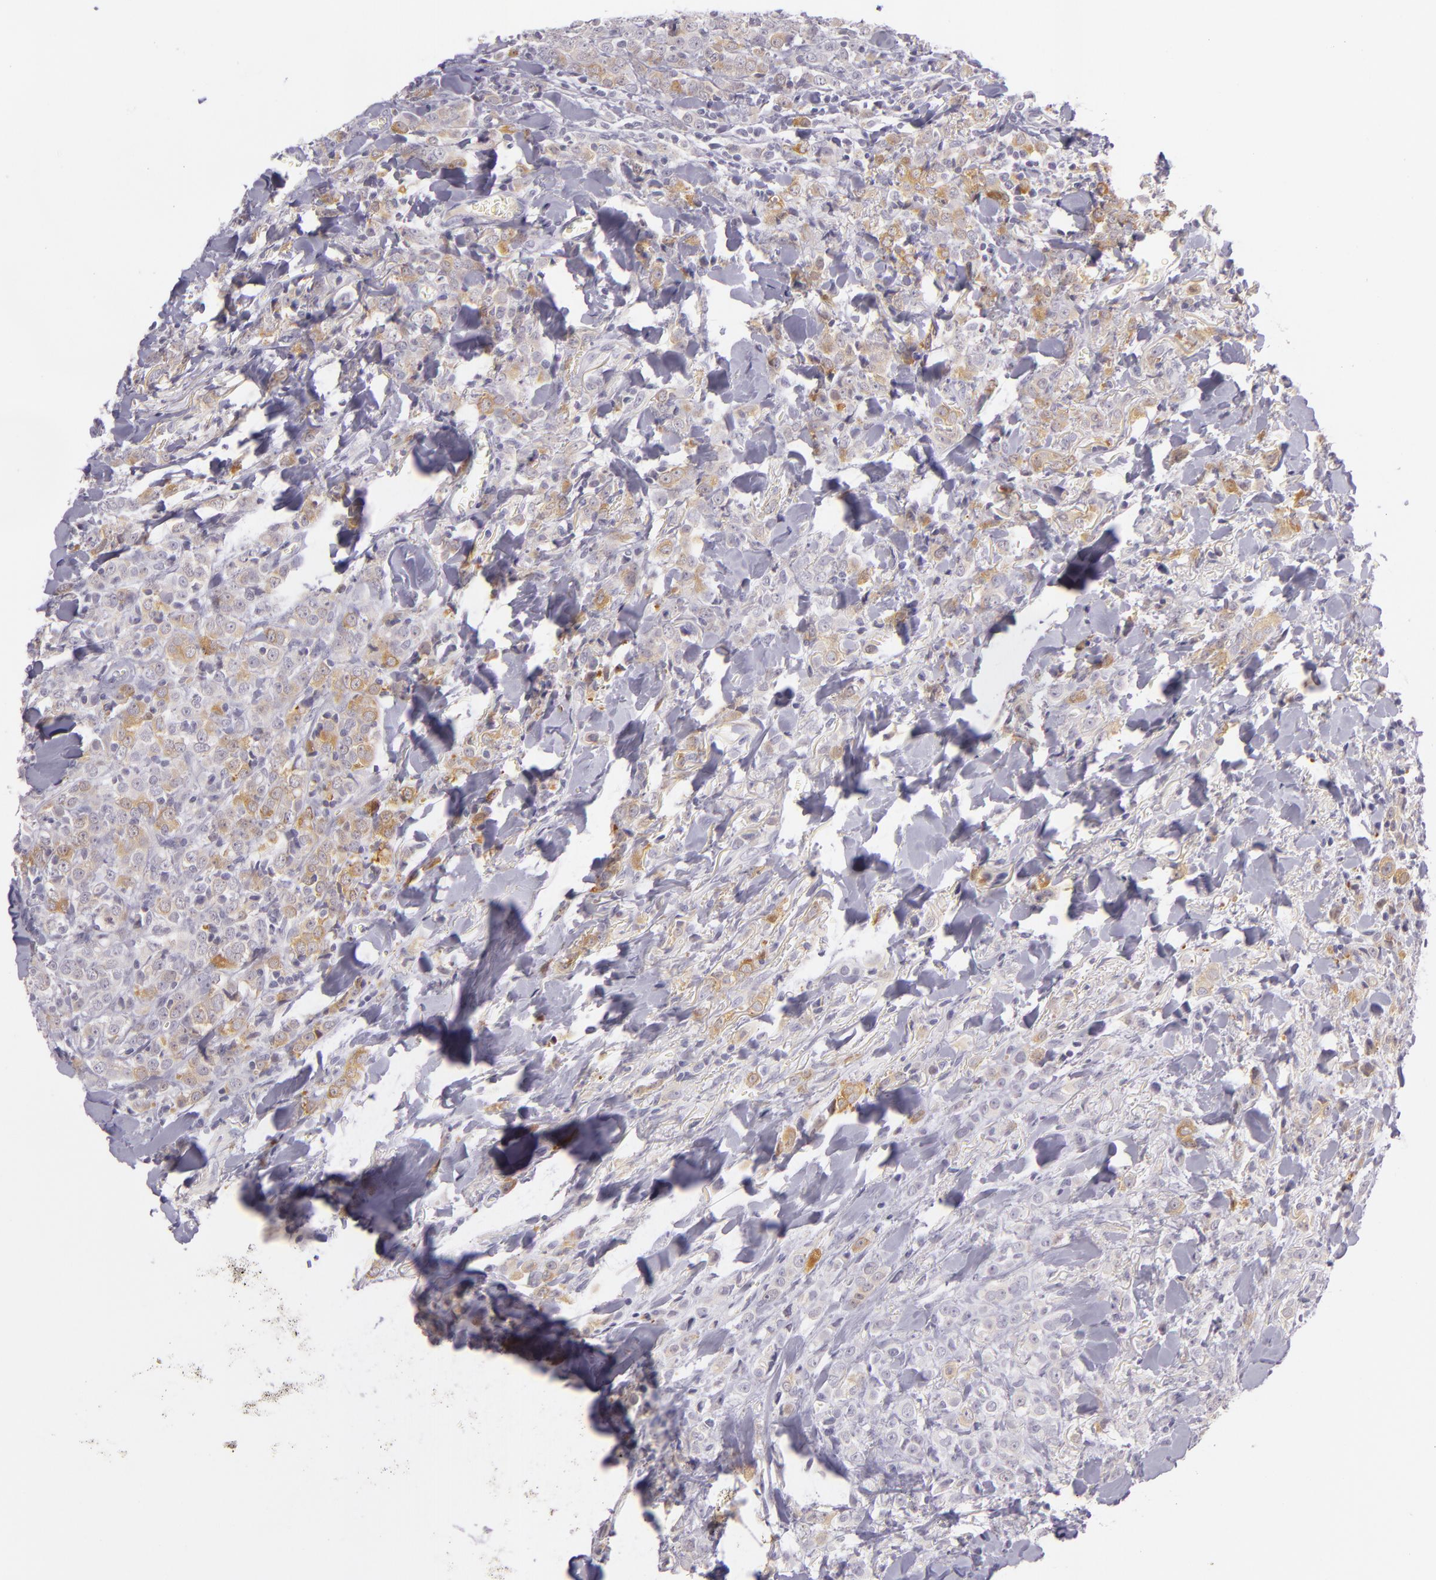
{"staining": {"intensity": "weak", "quantity": "<25%", "location": "cytoplasmic/membranous"}, "tissue": "breast cancer", "cell_type": "Tumor cells", "image_type": "cancer", "snomed": [{"axis": "morphology", "description": "Lobular carcinoma"}, {"axis": "topography", "description": "Breast"}], "caption": "A micrograph of breast cancer (lobular carcinoma) stained for a protein demonstrates no brown staining in tumor cells. Nuclei are stained in blue.", "gene": "CBS", "patient": {"sex": "female", "age": 57}}